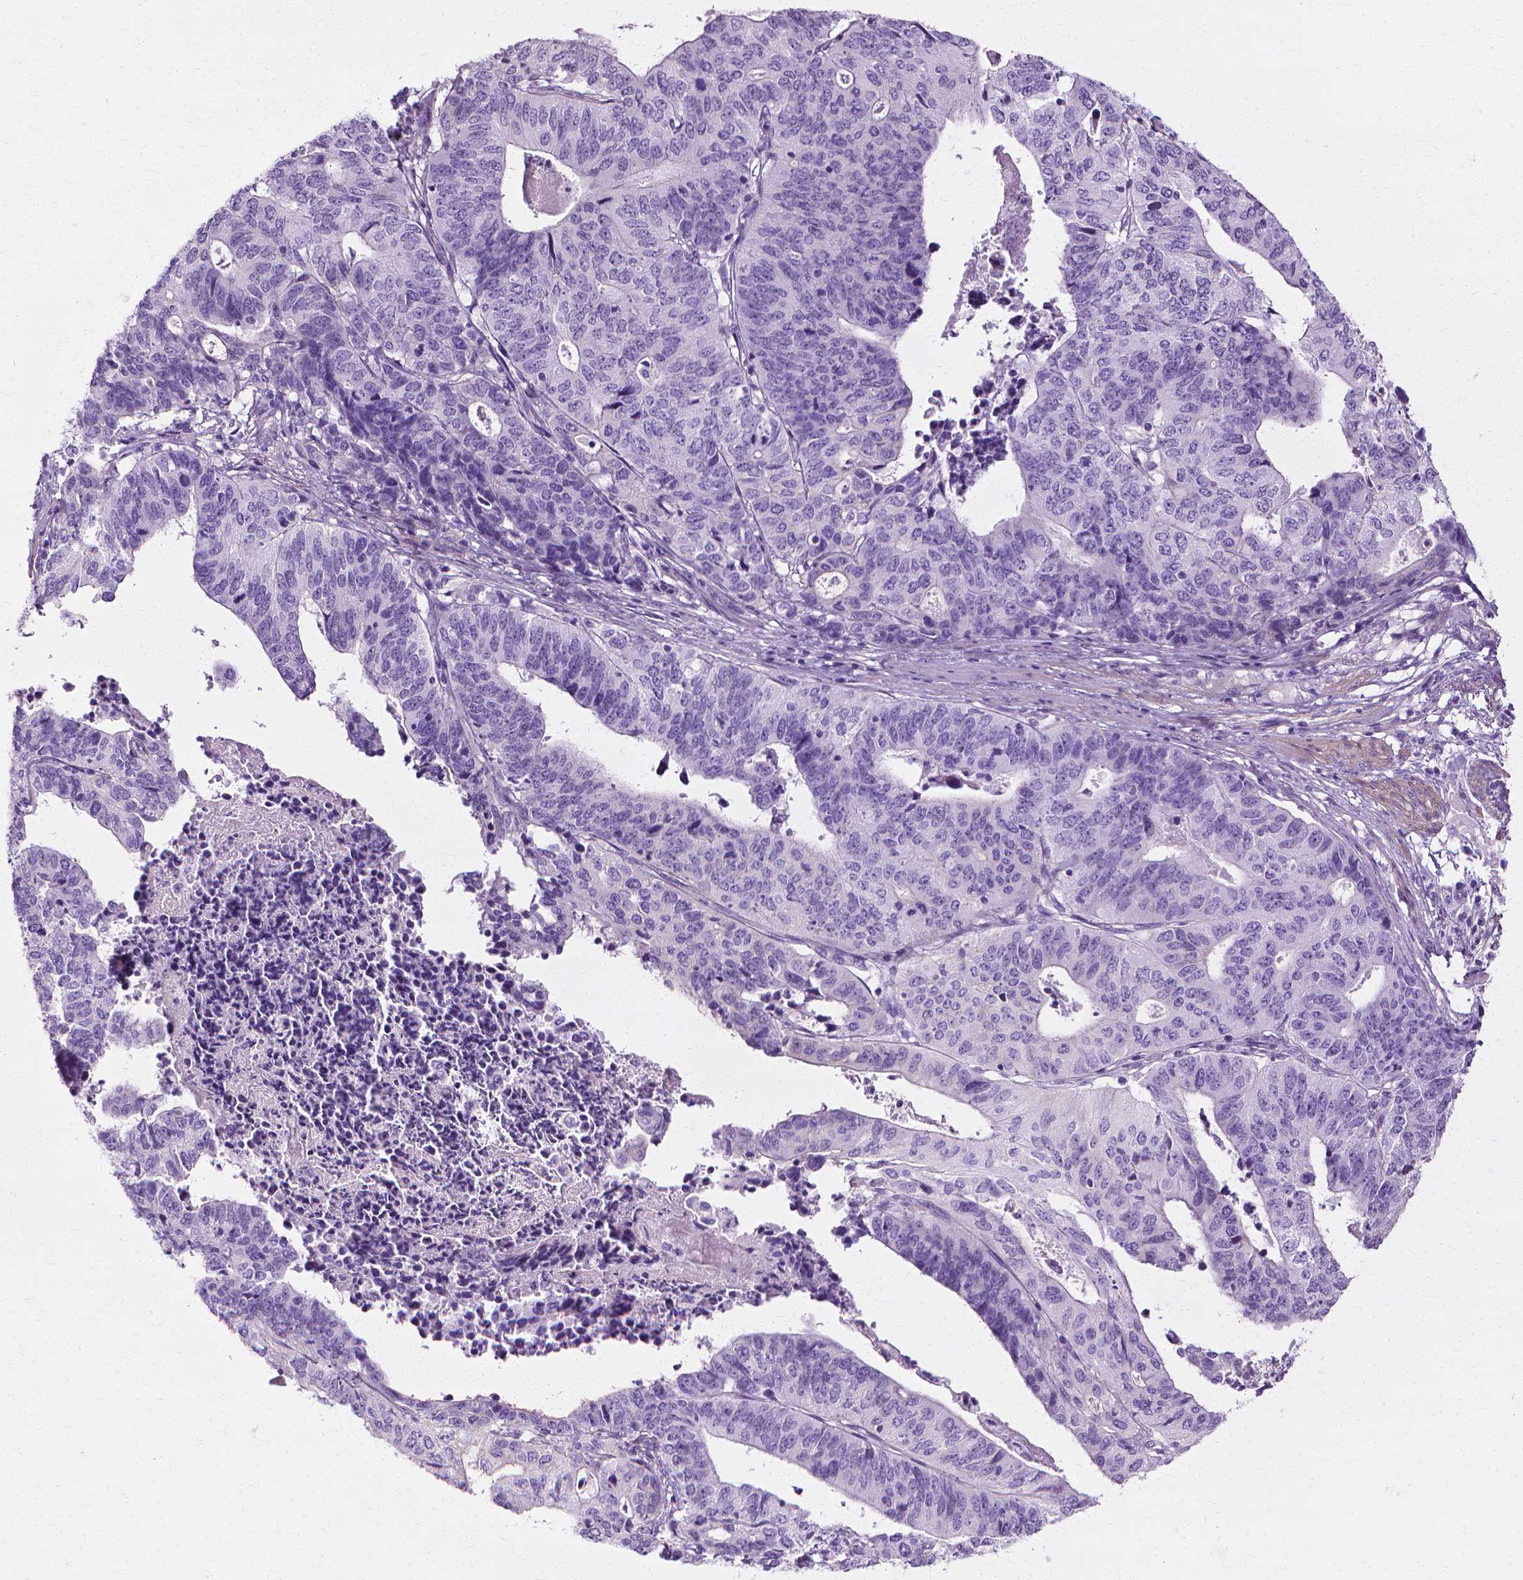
{"staining": {"intensity": "negative", "quantity": "none", "location": "none"}, "tissue": "stomach cancer", "cell_type": "Tumor cells", "image_type": "cancer", "snomed": [{"axis": "morphology", "description": "Adenocarcinoma, NOS"}, {"axis": "topography", "description": "Stomach, upper"}], "caption": "This micrograph is of stomach cancer (adenocarcinoma) stained with IHC to label a protein in brown with the nuclei are counter-stained blue. There is no expression in tumor cells.", "gene": "CFAP157", "patient": {"sex": "female", "age": 67}}